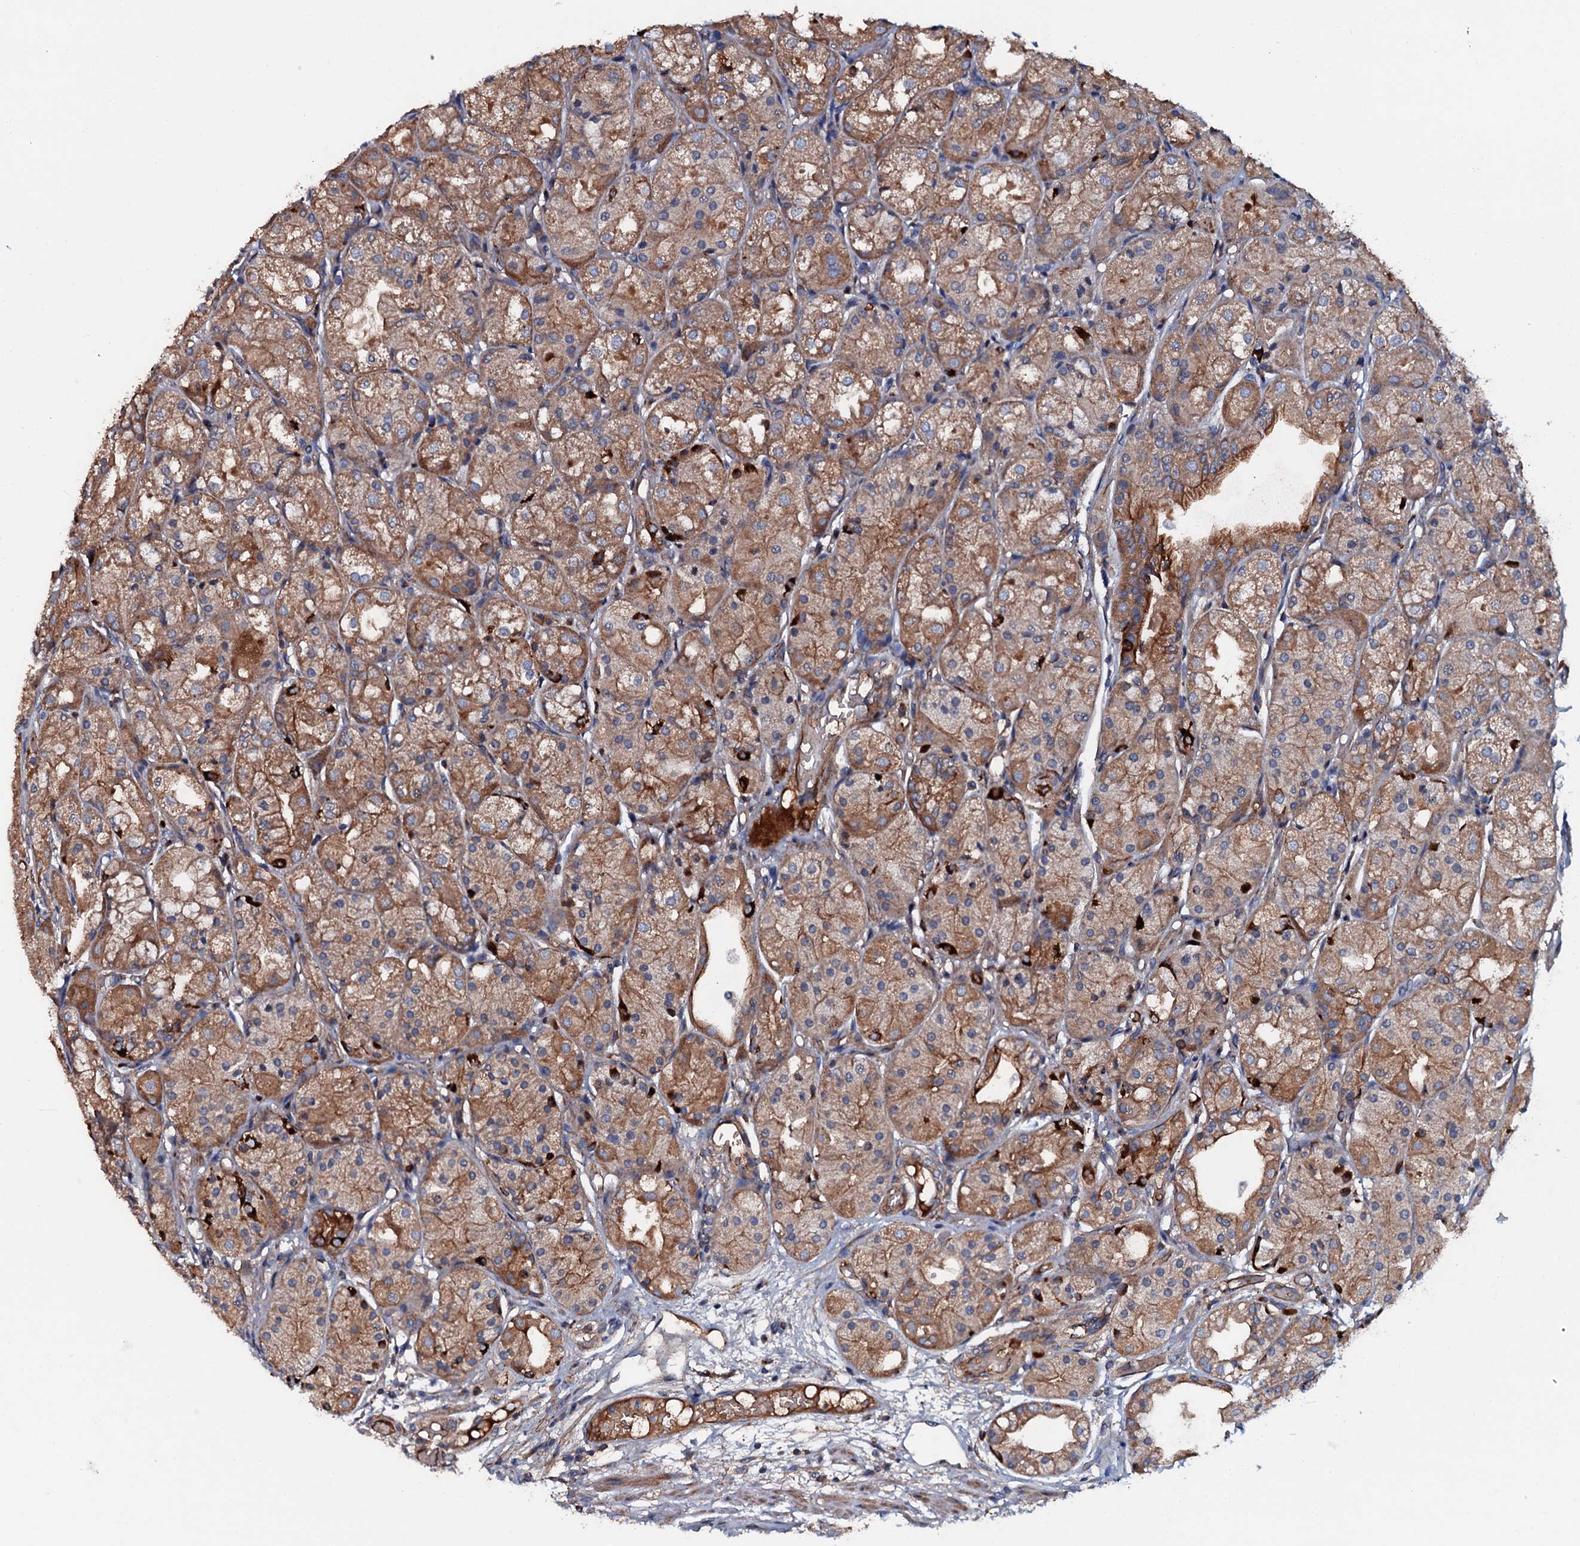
{"staining": {"intensity": "strong", "quantity": ">75%", "location": "cytoplasmic/membranous"}, "tissue": "stomach", "cell_type": "Glandular cells", "image_type": "normal", "snomed": [{"axis": "morphology", "description": "Normal tissue, NOS"}, {"axis": "topography", "description": "Stomach, upper"}], "caption": "High-power microscopy captured an immunohistochemistry (IHC) photomicrograph of benign stomach, revealing strong cytoplasmic/membranous expression in about >75% of glandular cells.", "gene": "NEK1", "patient": {"sex": "male", "age": 72}}